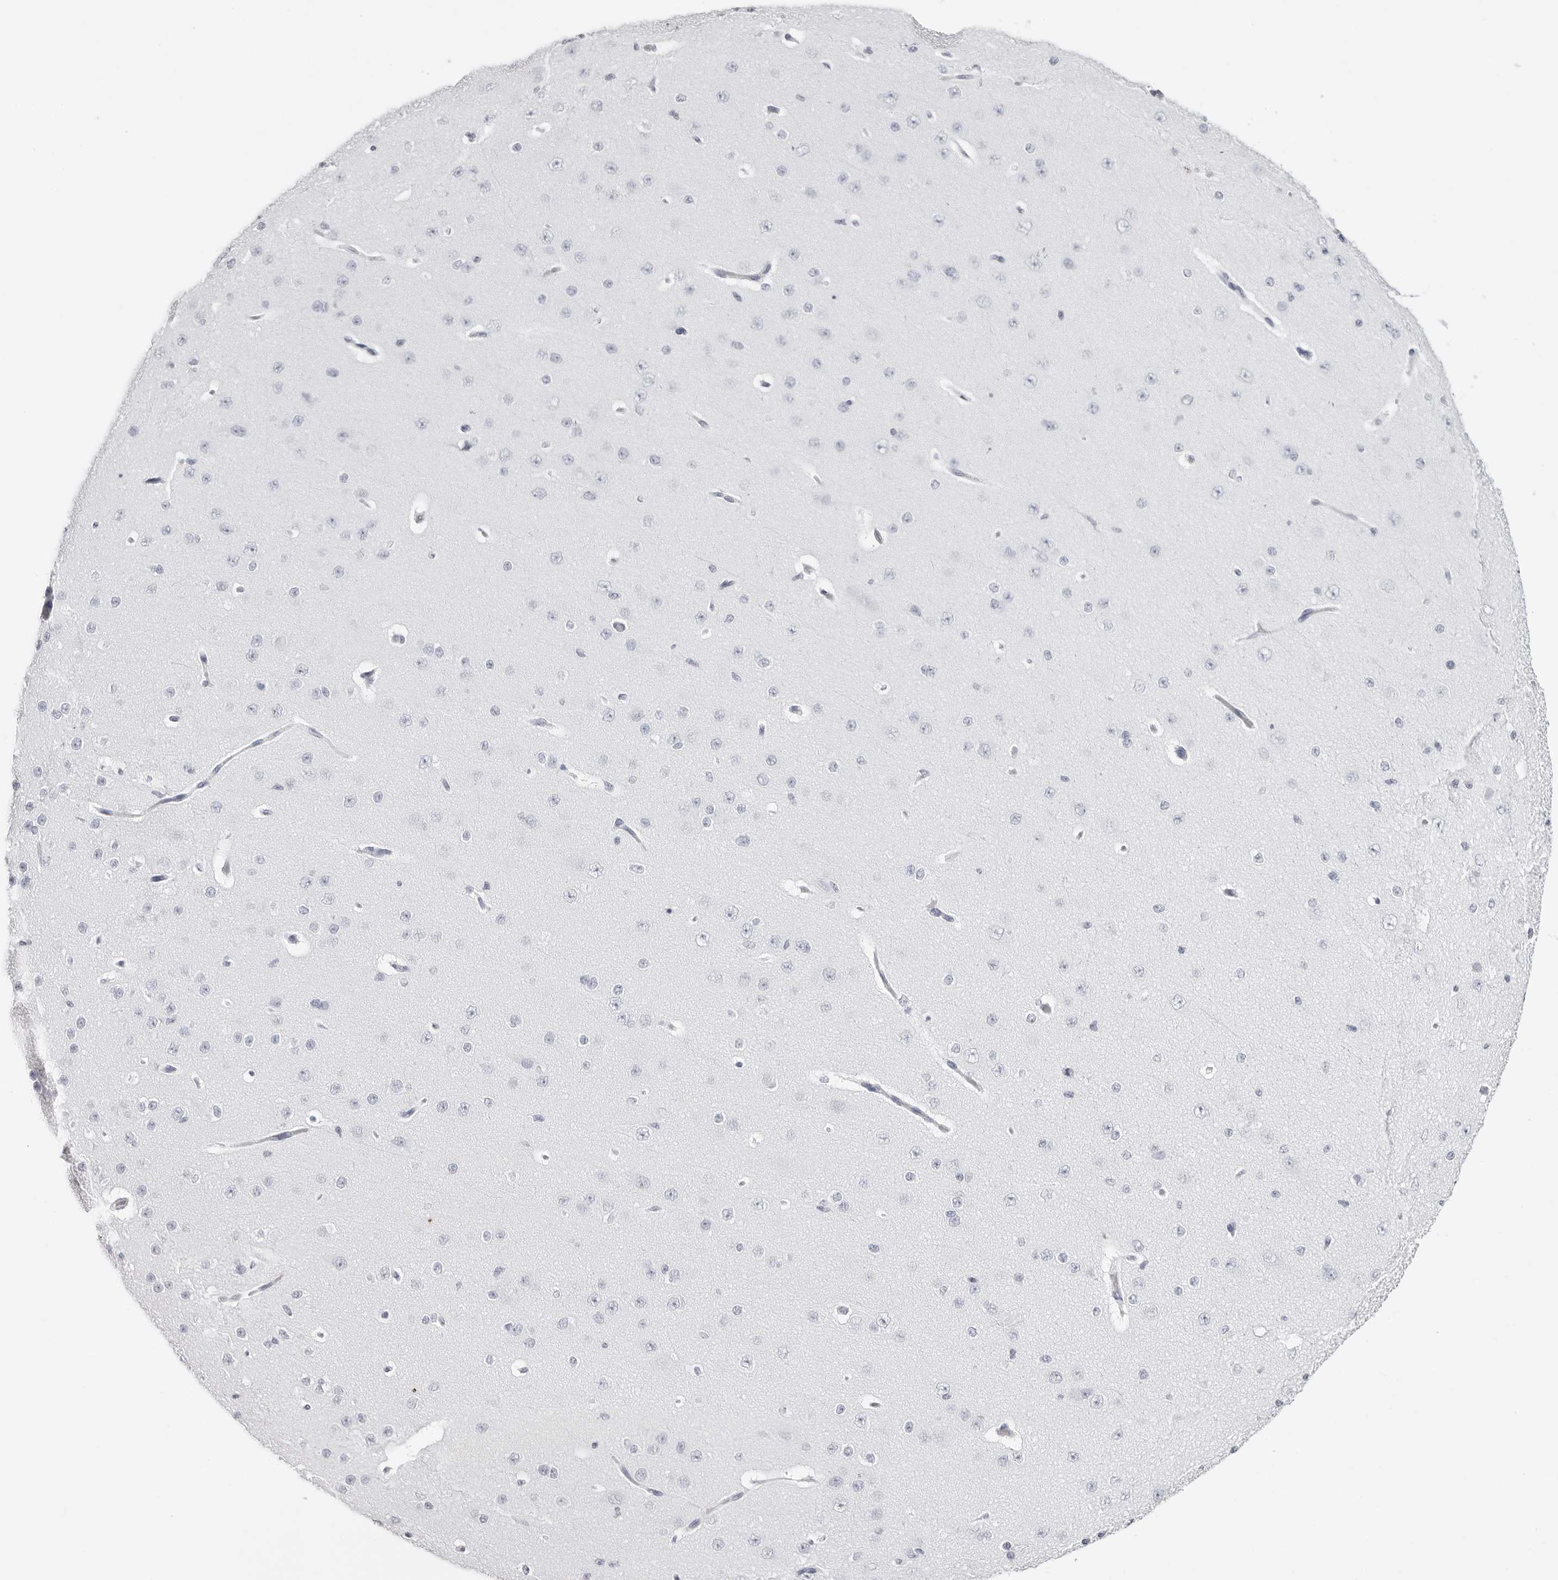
{"staining": {"intensity": "negative", "quantity": "none", "location": "none"}, "tissue": "cerebral cortex", "cell_type": "Endothelial cells", "image_type": "normal", "snomed": [{"axis": "morphology", "description": "Normal tissue, NOS"}, {"axis": "morphology", "description": "Developmental malformation"}, {"axis": "topography", "description": "Cerebral cortex"}], "caption": "High power microscopy photomicrograph of an IHC image of unremarkable cerebral cortex, revealing no significant staining in endothelial cells.", "gene": "INSL3", "patient": {"sex": "female", "age": 30}}